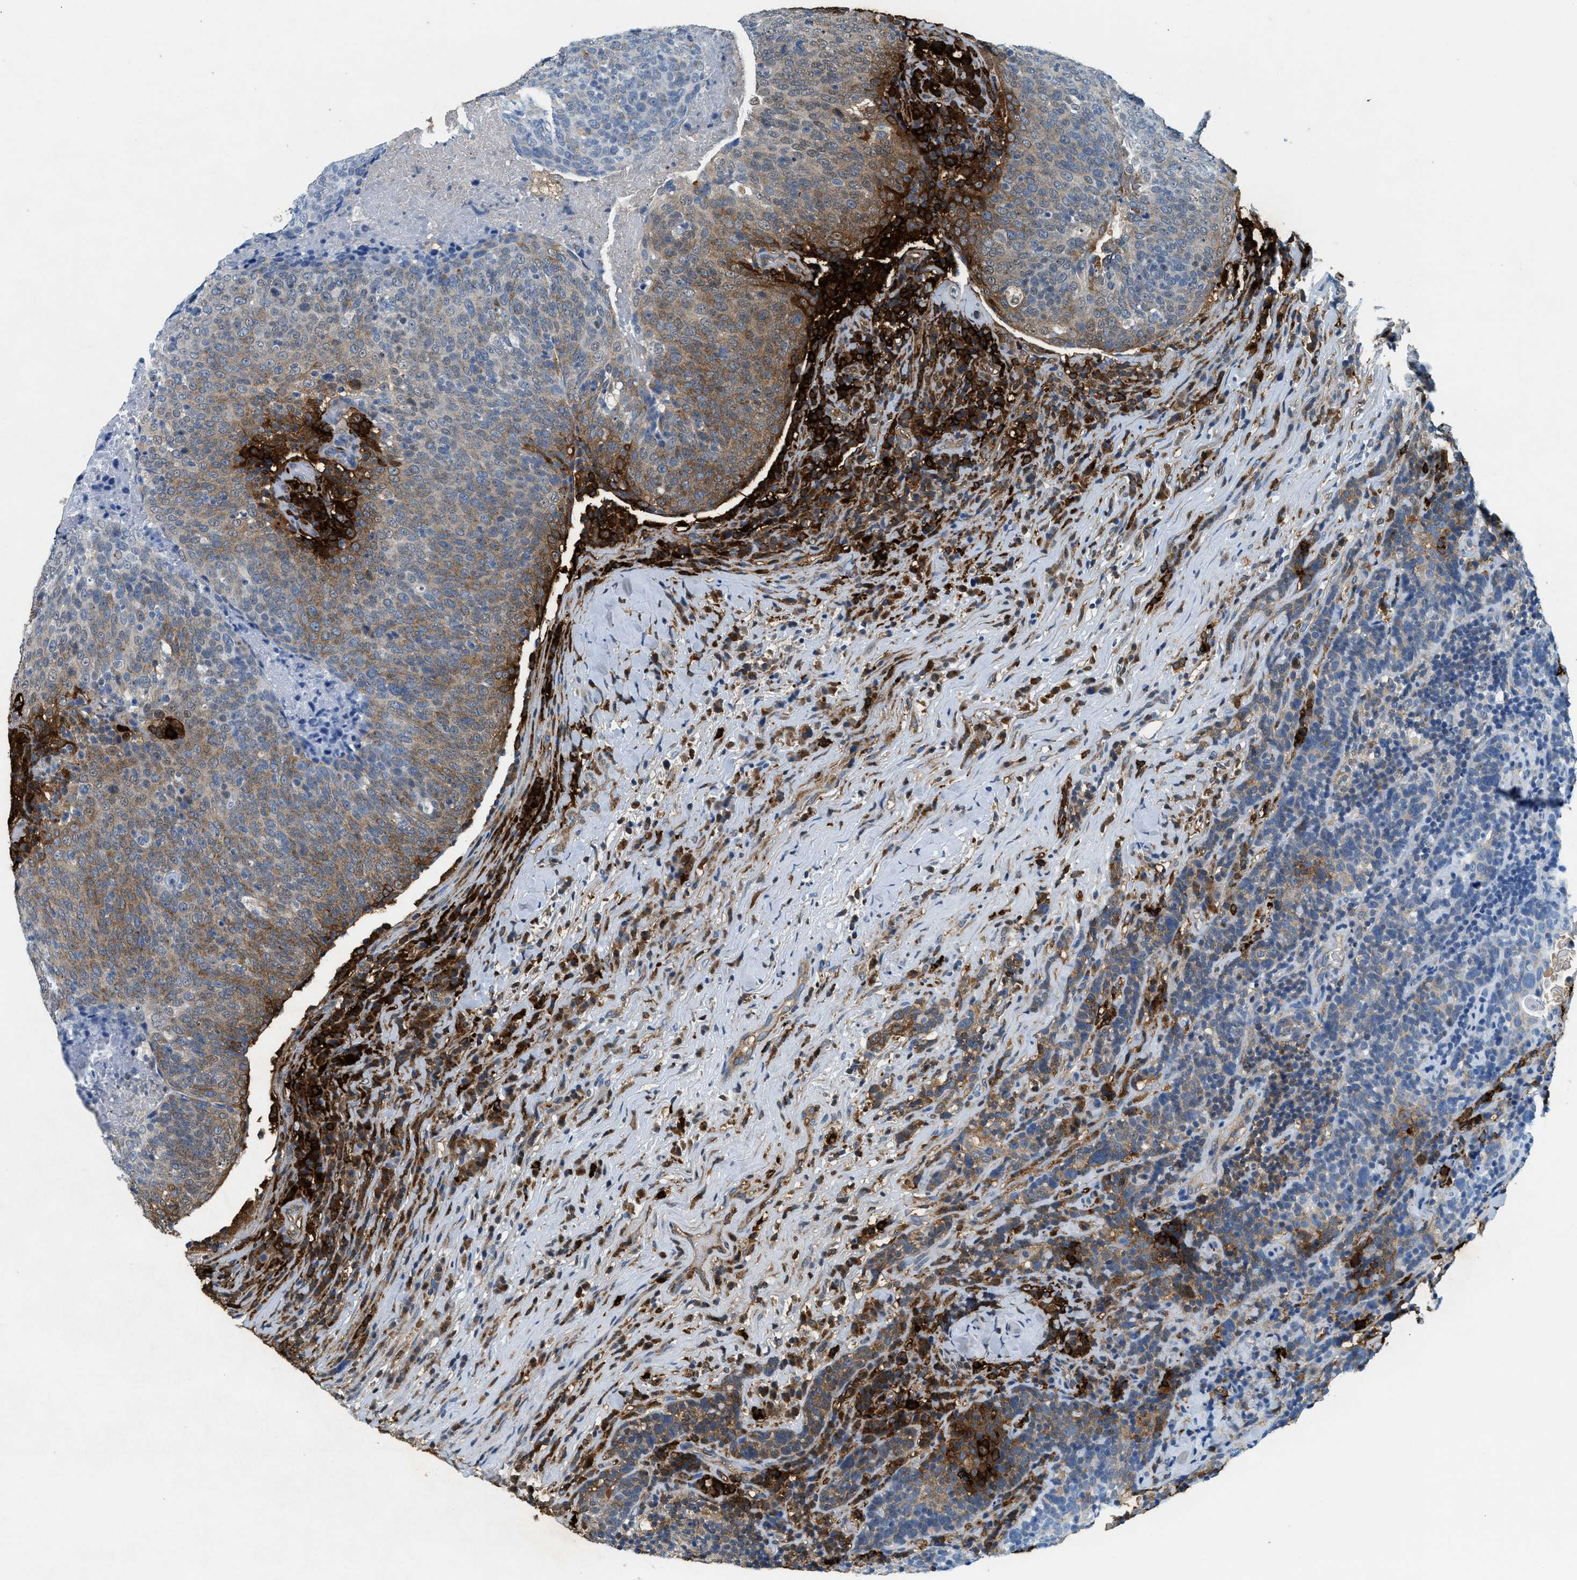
{"staining": {"intensity": "moderate", "quantity": "25%-75%", "location": "cytoplasmic/membranous"}, "tissue": "head and neck cancer", "cell_type": "Tumor cells", "image_type": "cancer", "snomed": [{"axis": "morphology", "description": "Squamous cell carcinoma, NOS"}, {"axis": "morphology", "description": "Squamous cell carcinoma, metastatic, NOS"}, {"axis": "topography", "description": "Lymph node"}, {"axis": "topography", "description": "Head-Neck"}], "caption": "The immunohistochemical stain highlights moderate cytoplasmic/membranous staining in tumor cells of head and neck squamous cell carcinoma tissue.", "gene": "TPSAB1", "patient": {"sex": "male", "age": 62}}